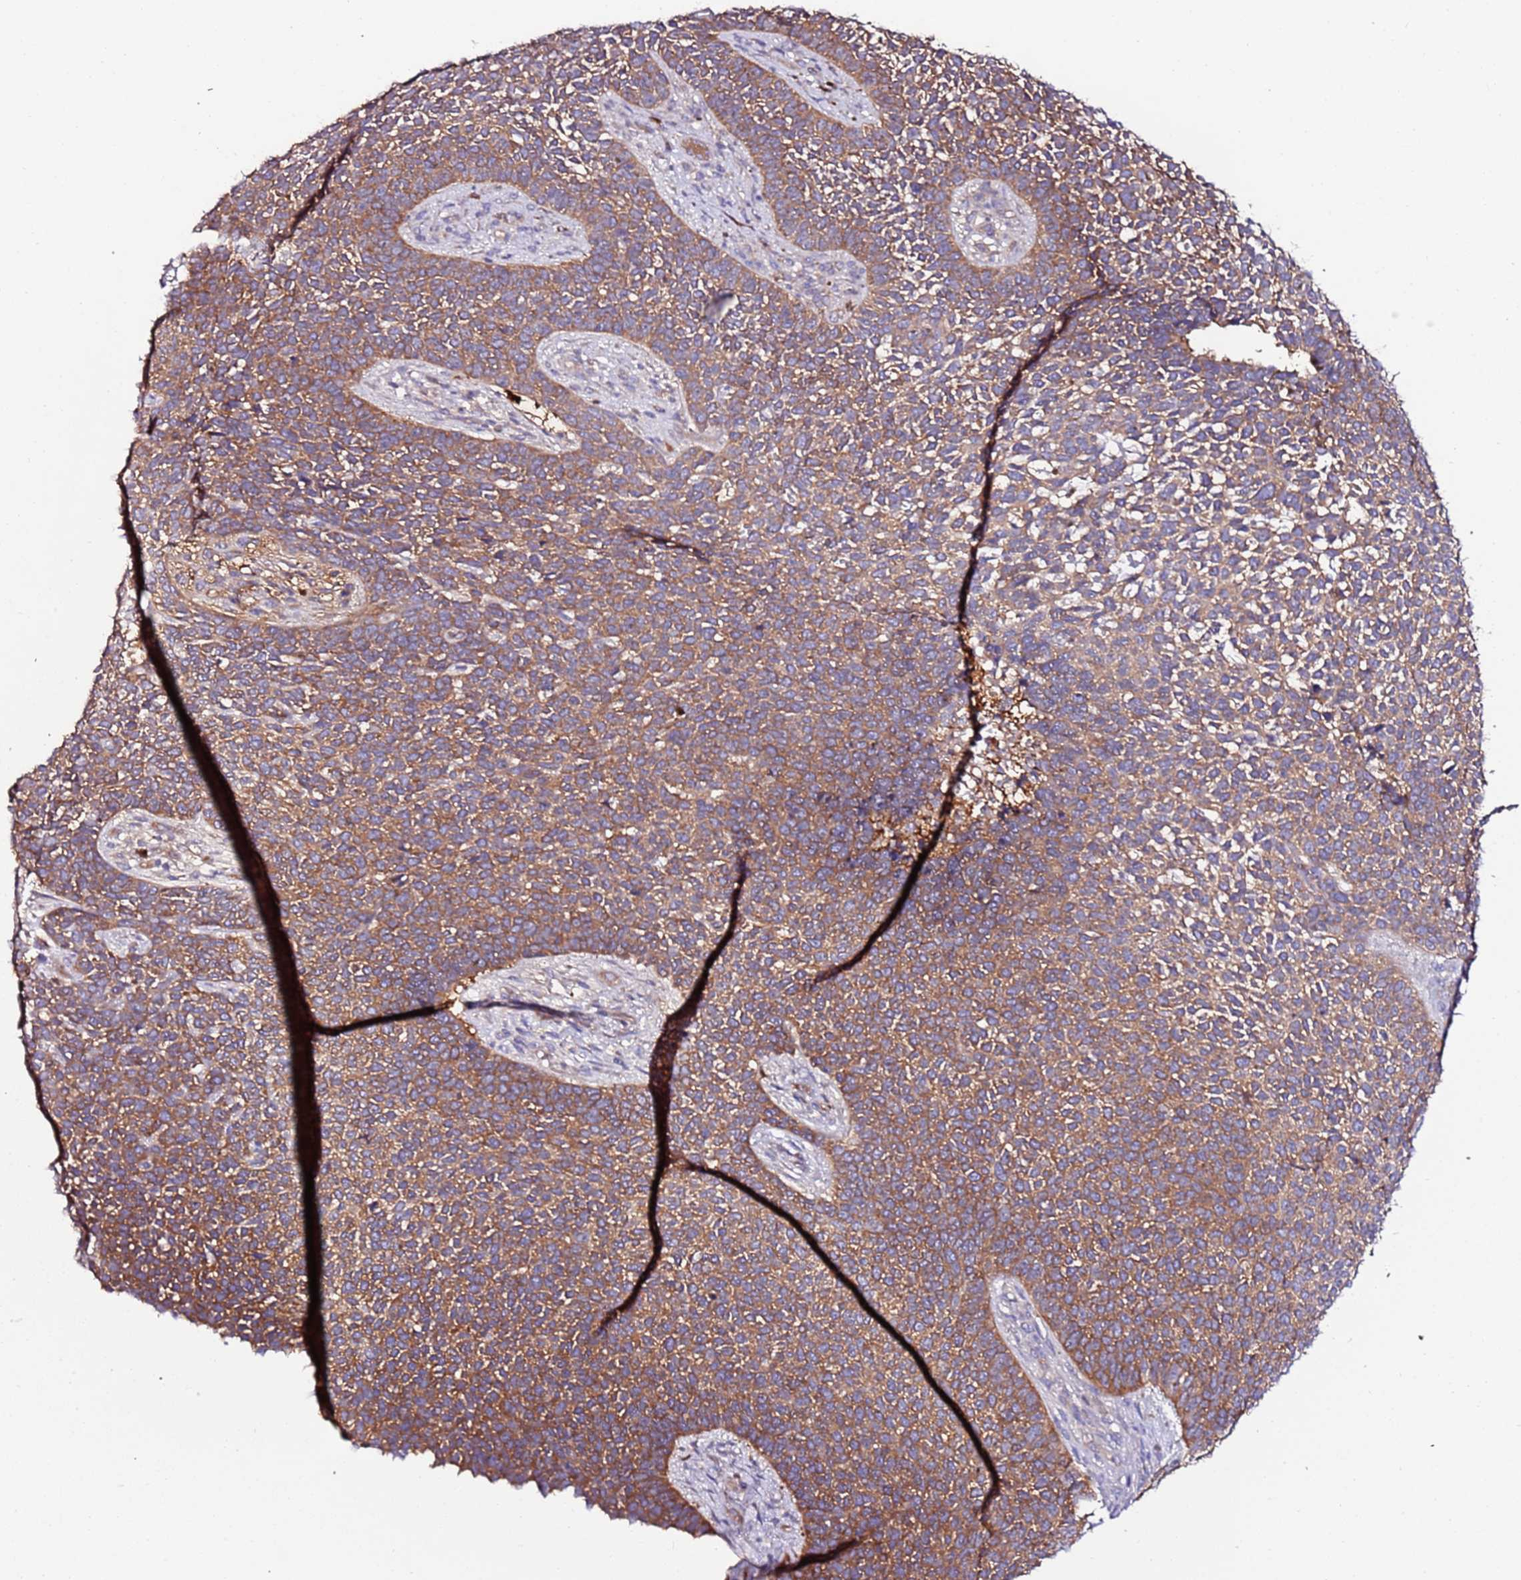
{"staining": {"intensity": "moderate", "quantity": ">75%", "location": "cytoplasmic/membranous"}, "tissue": "skin cancer", "cell_type": "Tumor cells", "image_type": "cancer", "snomed": [{"axis": "morphology", "description": "Basal cell carcinoma"}, {"axis": "topography", "description": "Skin"}], "caption": "DAB immunohistochemical staining of human basal cell carcinoma (skin) exhibits moderate cytoplasmic/membranous protein staining in about >75% of tumor cells.", "gene": "FLVCR1", "patient": {"sex": "female", "age": 84}}